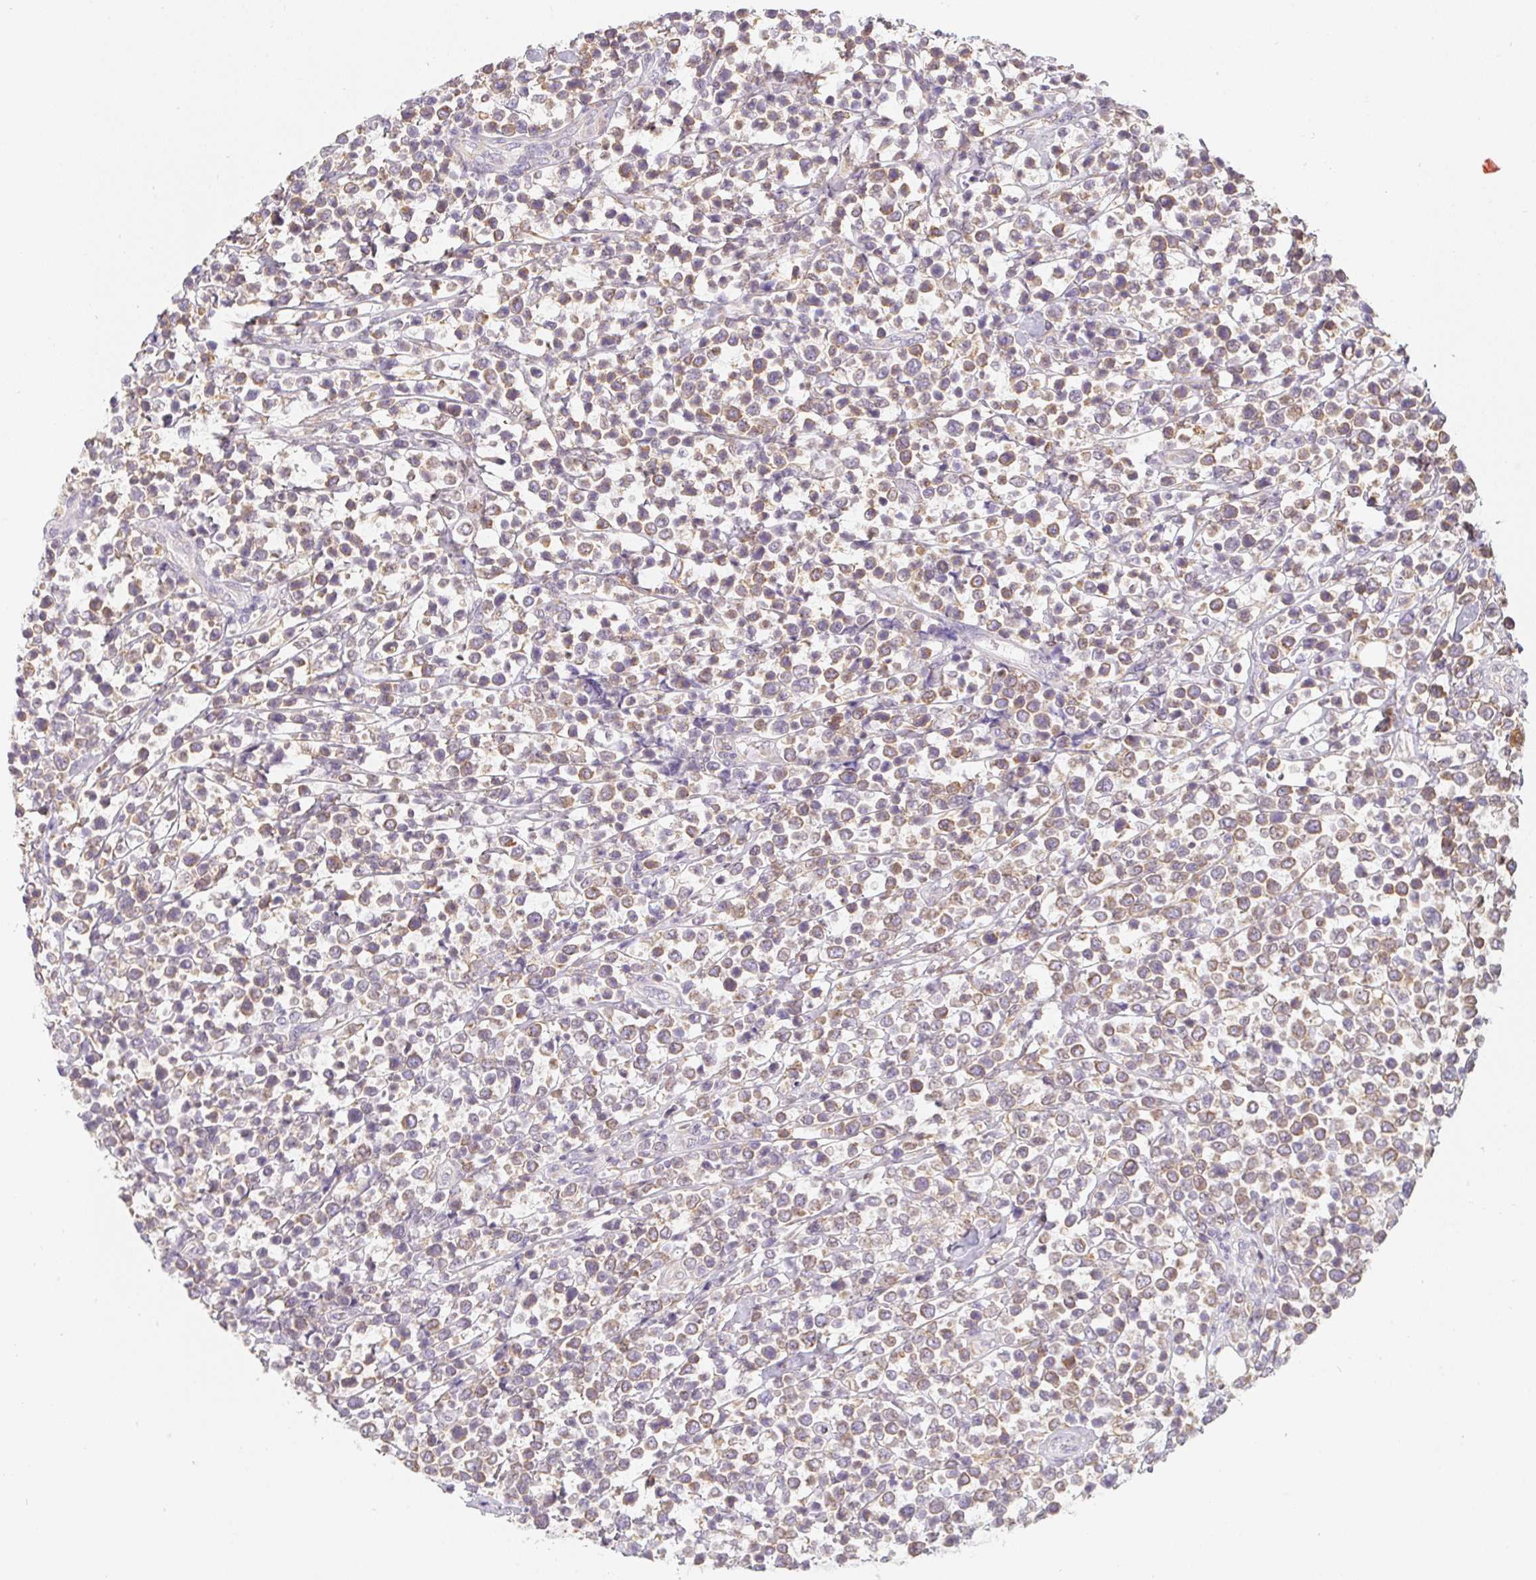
{"staining": {"intensity": "weak", "quantity": ">75%", "location": "cytoplasmic/membranous"}, "tissue": "lymphoma", "cell_type": "Tumor cells", "image_type": "cancer", "snomed": [{"axis": "morphology", "description": "Malignant lymphoma, non-Hodgkin's type, High grade"}, {"axis": "topography", "description": "Soft tissue"}], "caption": "IHC (DAB (3,3'-diaminobenzidine)) staining of lymphoma exhibits weak cytoplasmic/membranous protein expression in approximately >75% of tumor cells. Immunohistochemistry (ihc) stains the protein in brown and the nuclei are stained blue.", "gene": "SOAT1", "patient": {"sex": "female", "age": 56}}